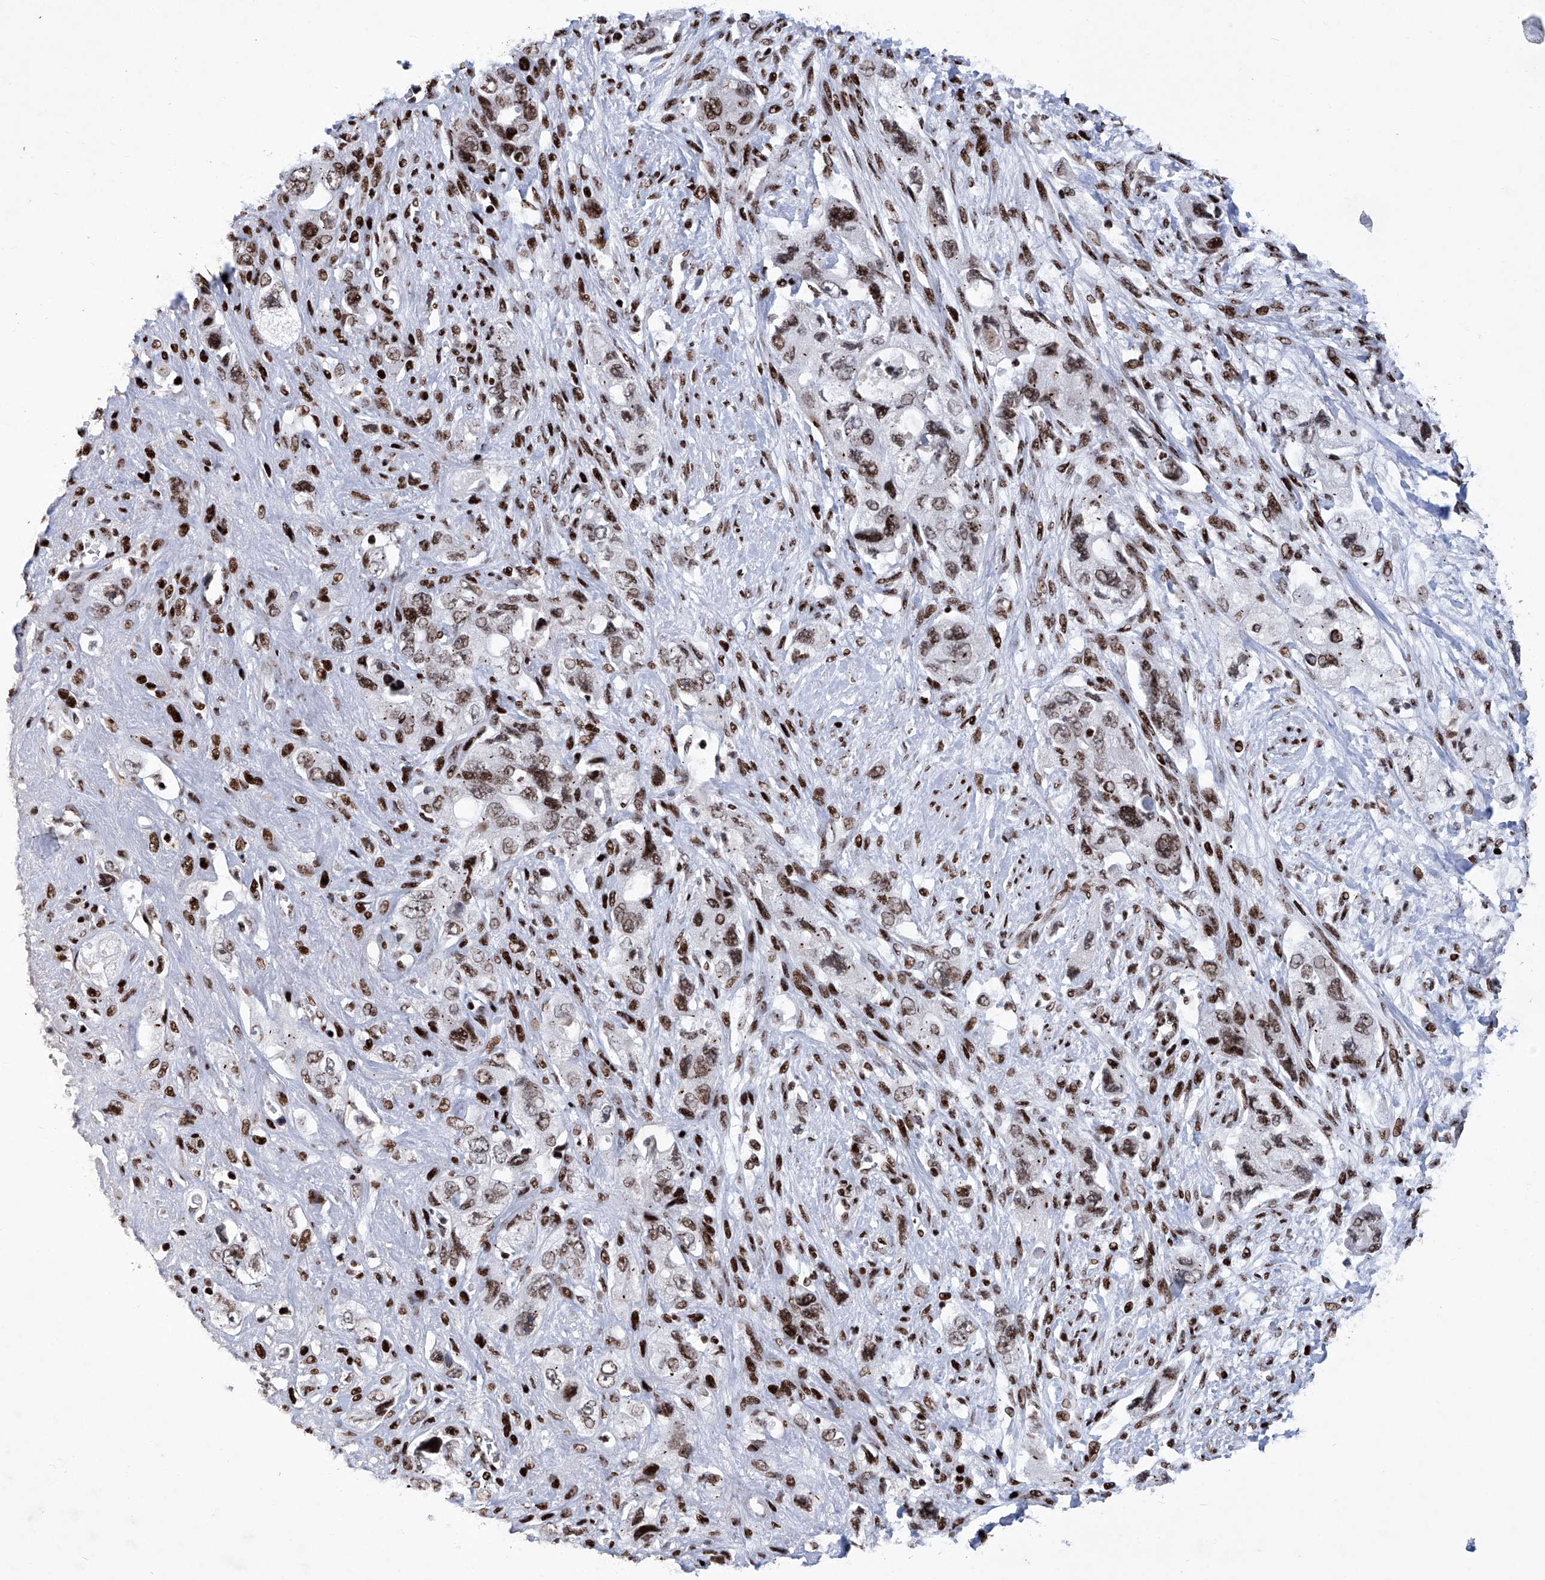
{"staining": {"intensity": "moderate", "quantity": ">75%", "location": "nuclear"}, "tissue": "pancreatic cancer", "cell_type": "Tumor cells", "image_type": "cancer", "snomed": [{"axis": "morphology", "description": "Adenocarcinoma, NOS"}, {"axis": "topography", "description": "Pancreas"}], "caption": "Approximately >75% of tumor cells in human pancreatic cancer demonstrate moderate nuclear protein staining as visualized by brown immunohistochemical staining.", "gene": "HEY2", "patient": {"sex": "female", "age": 73}}